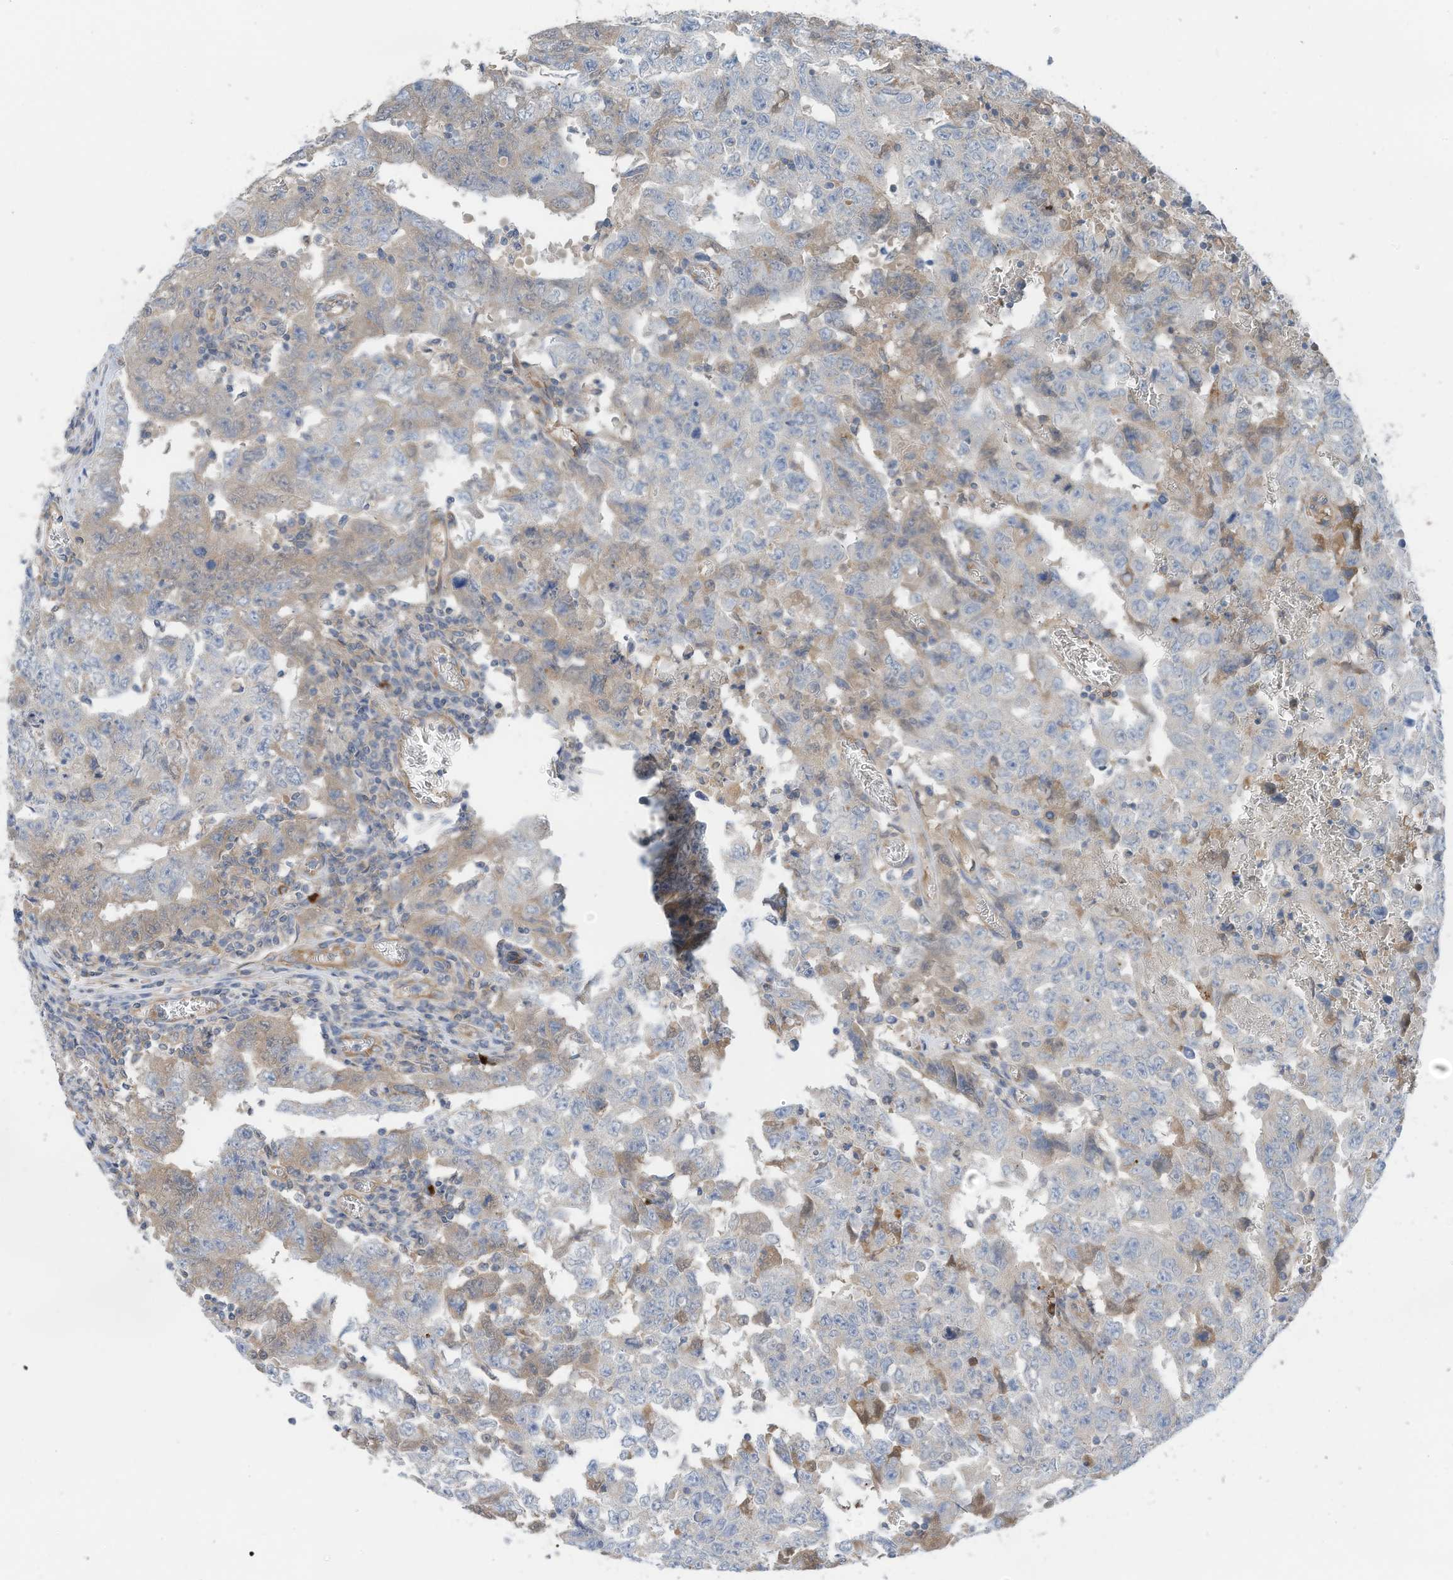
{"staining": {"intensity": "moderate", "quantity": "<25%", "location": "cytoplasmic/membranous"}, "tissue": "testis cancer", "cell_type": "Tumor cells", "image_type": "cancer", "snomed": [{"axis": "morphology", "description": "Carcinoma, Embryonal, NOS"}, {"axis": "topography", "description": "Testis"}], "caption": "Testis cancer (embryonal carcinoma) stained with a brown dye displays moderate cytoplasmic/membranous positive positivity in about <25% of tumor cells.", "gene": "SLC5A11", "patient": {"sex": "male", "age": 26}}